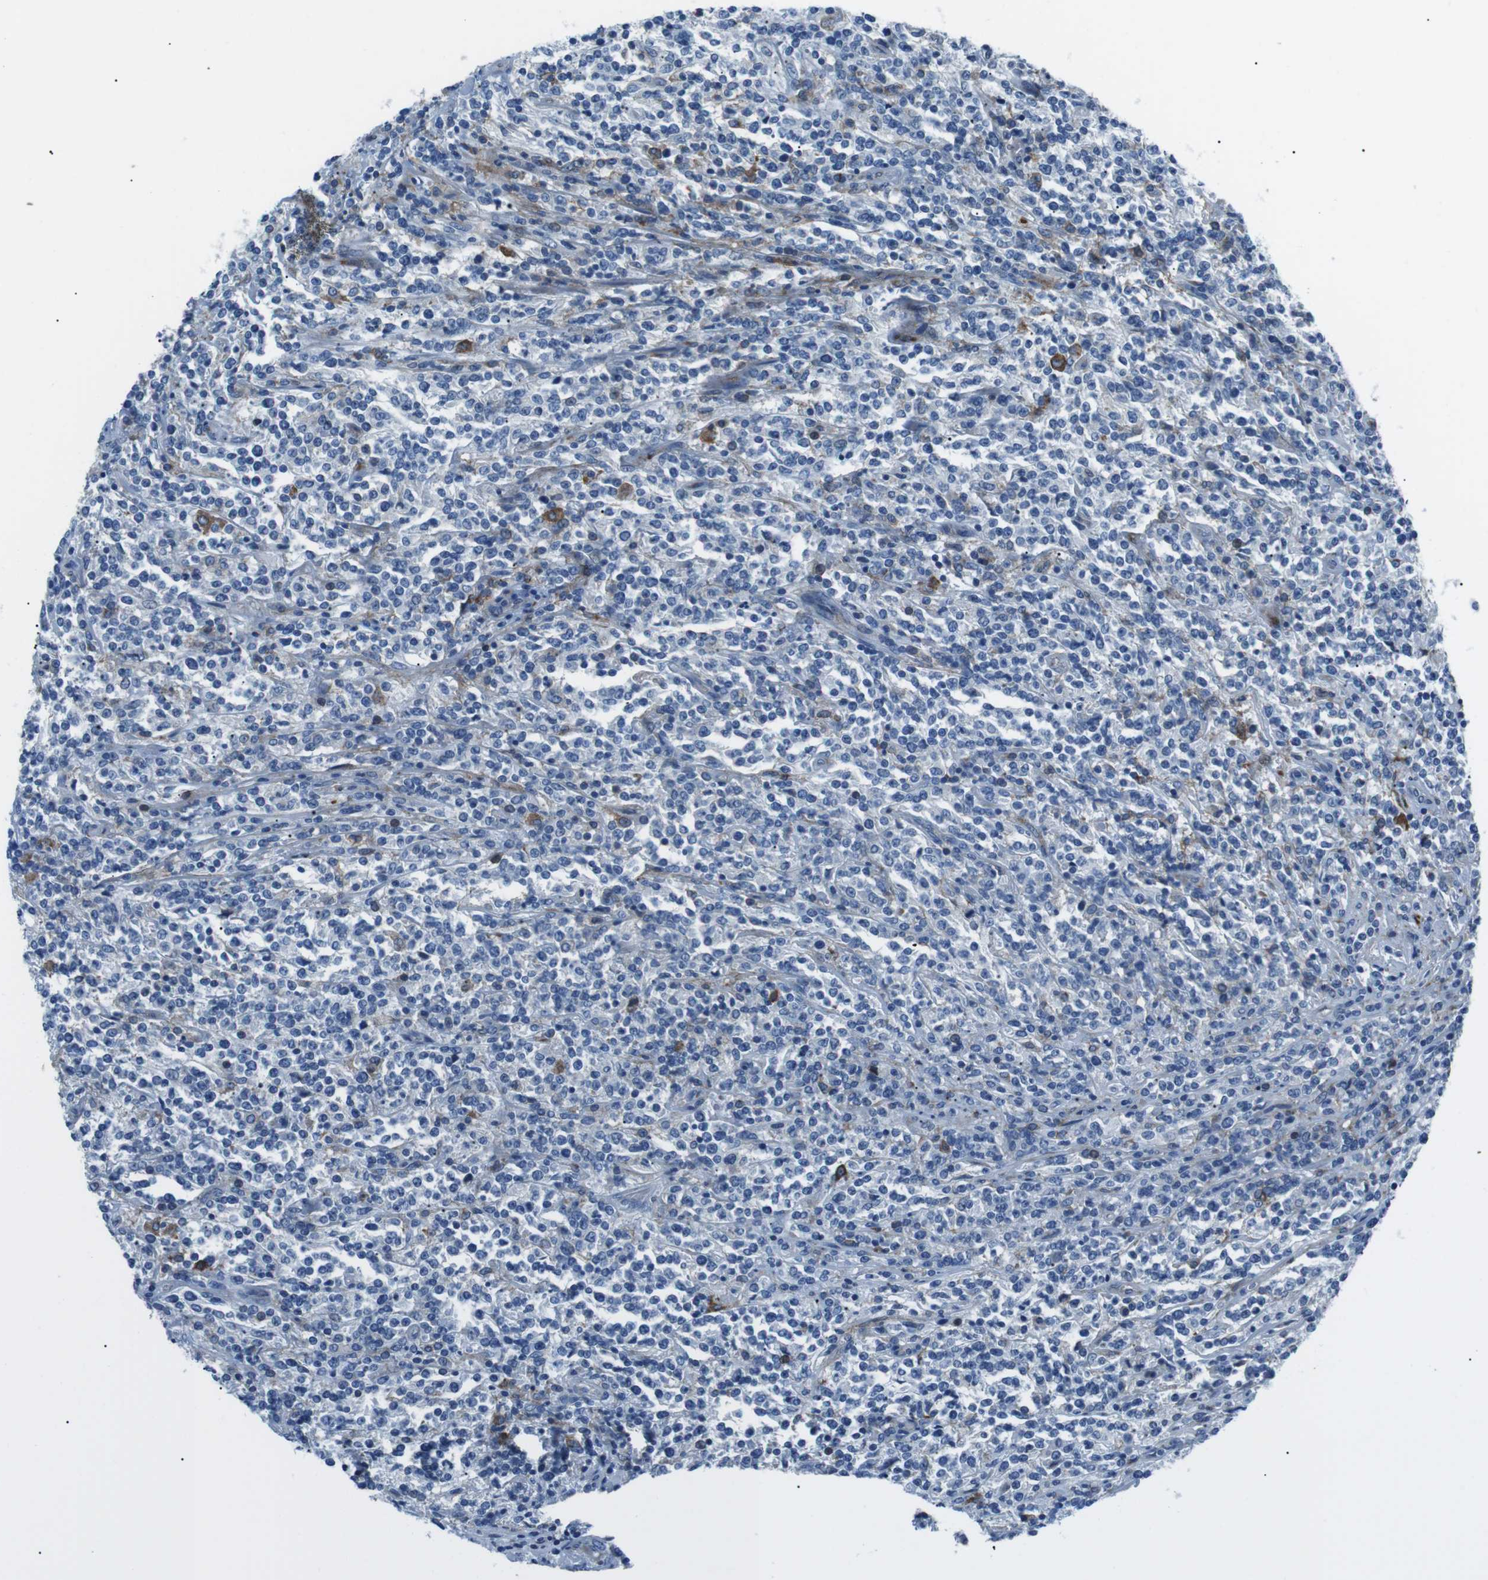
{"staining": {"intensity": "negative", "quantity": "none", "location": "none"}, "tissue": "lymphoma", "cell_type": "Tumor cells", "image_type": "cancer", "snomed": [{"axis": "morphology", "description": "Malignant lymphoma, non-Hodgkin's type, High grade"}, {"axis": "topography", "description": "Soft tissue"}], "caption": "Micrograph shows no significant protein expression in tumor cells of high-grade malignant lymphoma, non-Hodgkin's type.", "gene": "CSF2RA", "patient": {"sex": "male", "age": 18}}